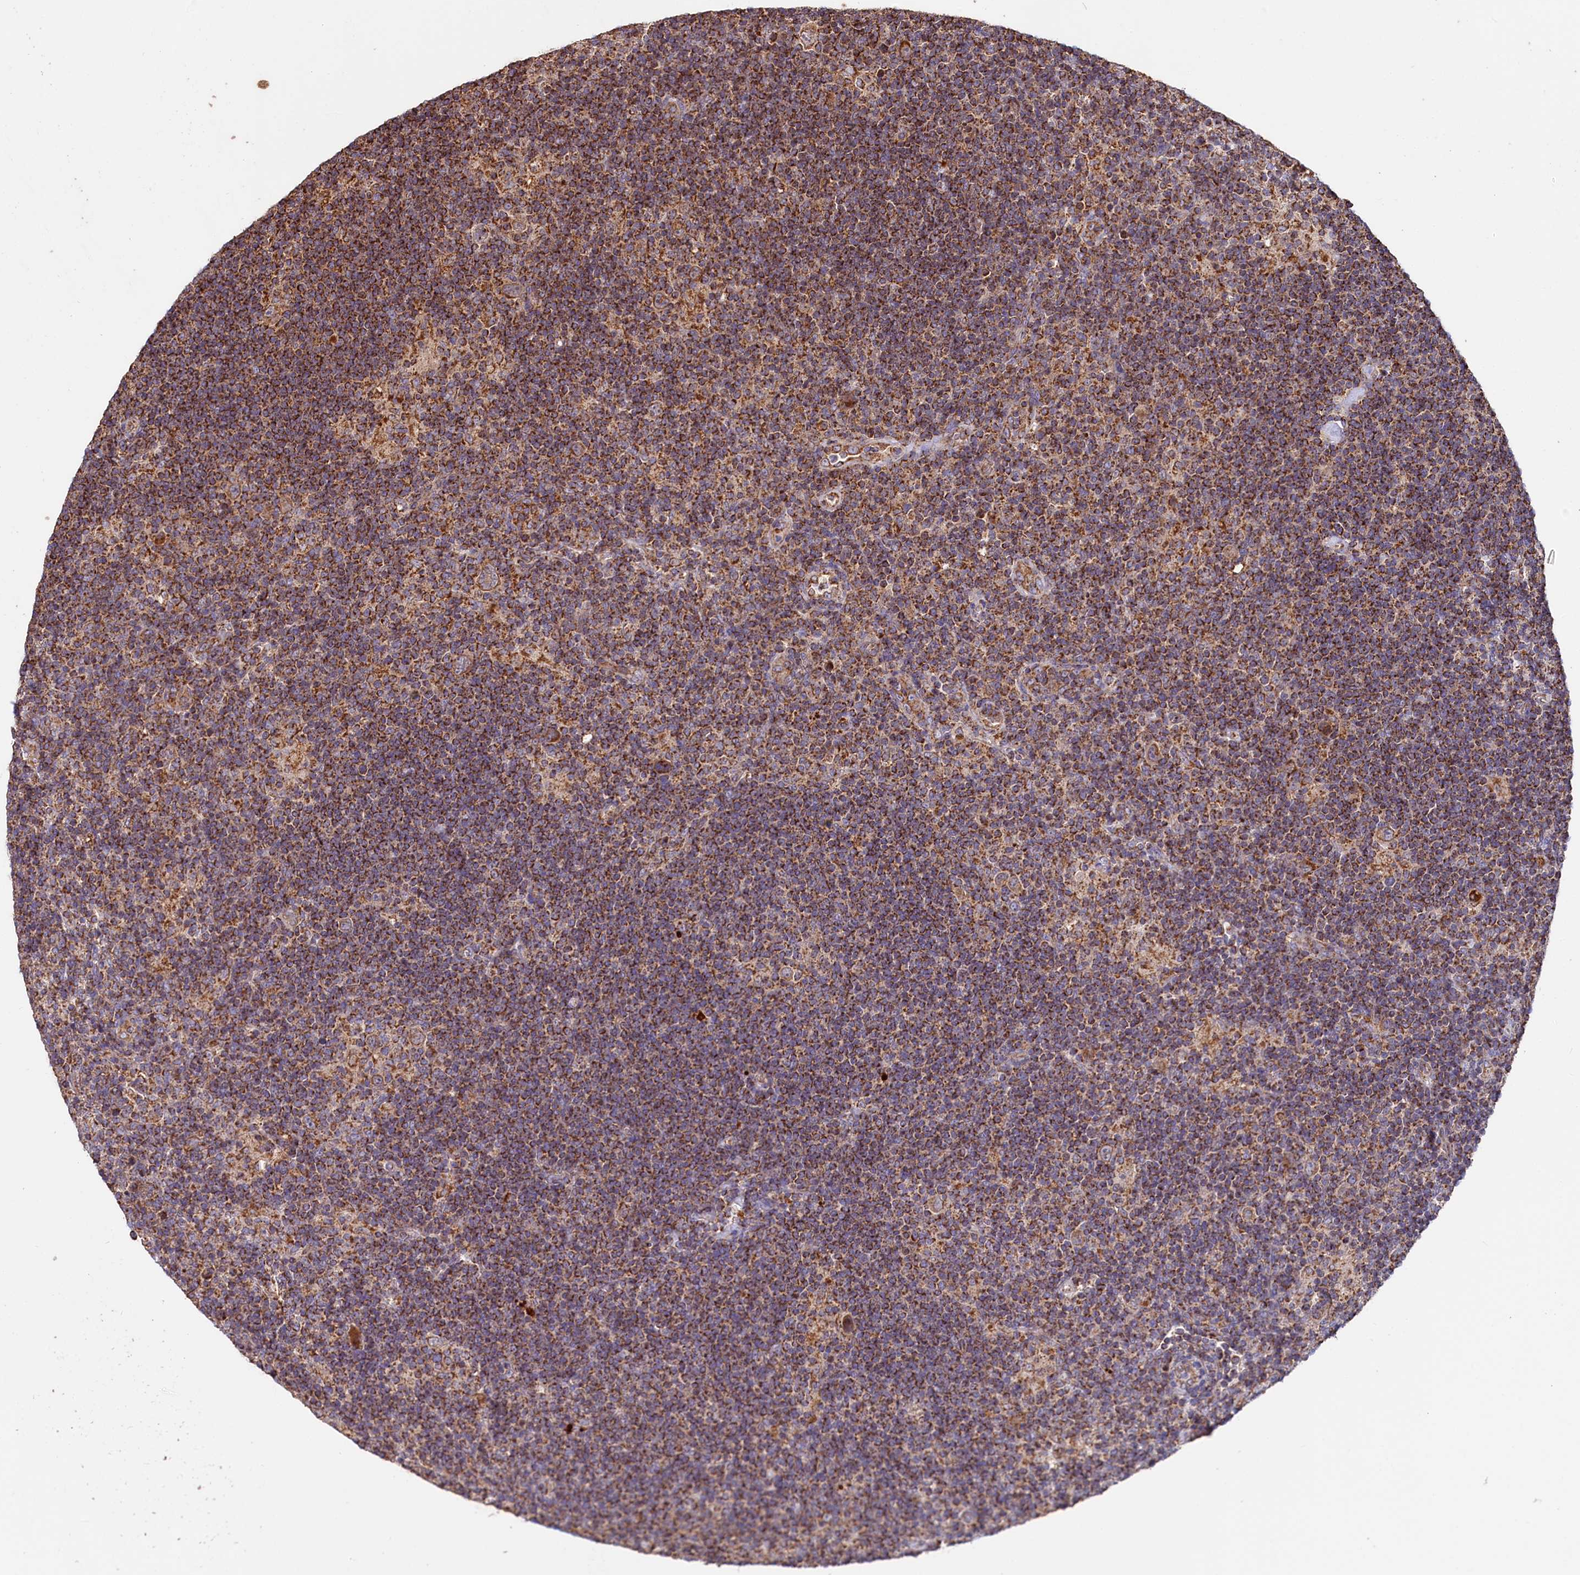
{"staining": {"intensity": "moderate", "quantity": ">75%", "location": "cytoplasmic/membranous"}, "tissue": "lymphoma", "cell_type": "Tumor cells", "image_type": "cancer", "snomed": [{"axis": "morphology", "description": "Hodgkin's disease, NOS"}, {"axis": "topography", "description": "Lymph node"}], "caption": "A medium amount of moderate cytoplasmic/membranous expression is appreciated in about >75% of tumor cells in Hodgkin's disease tissue.", "gene": "NUDT15", "patient": {"sex": "female", "age": 57}}